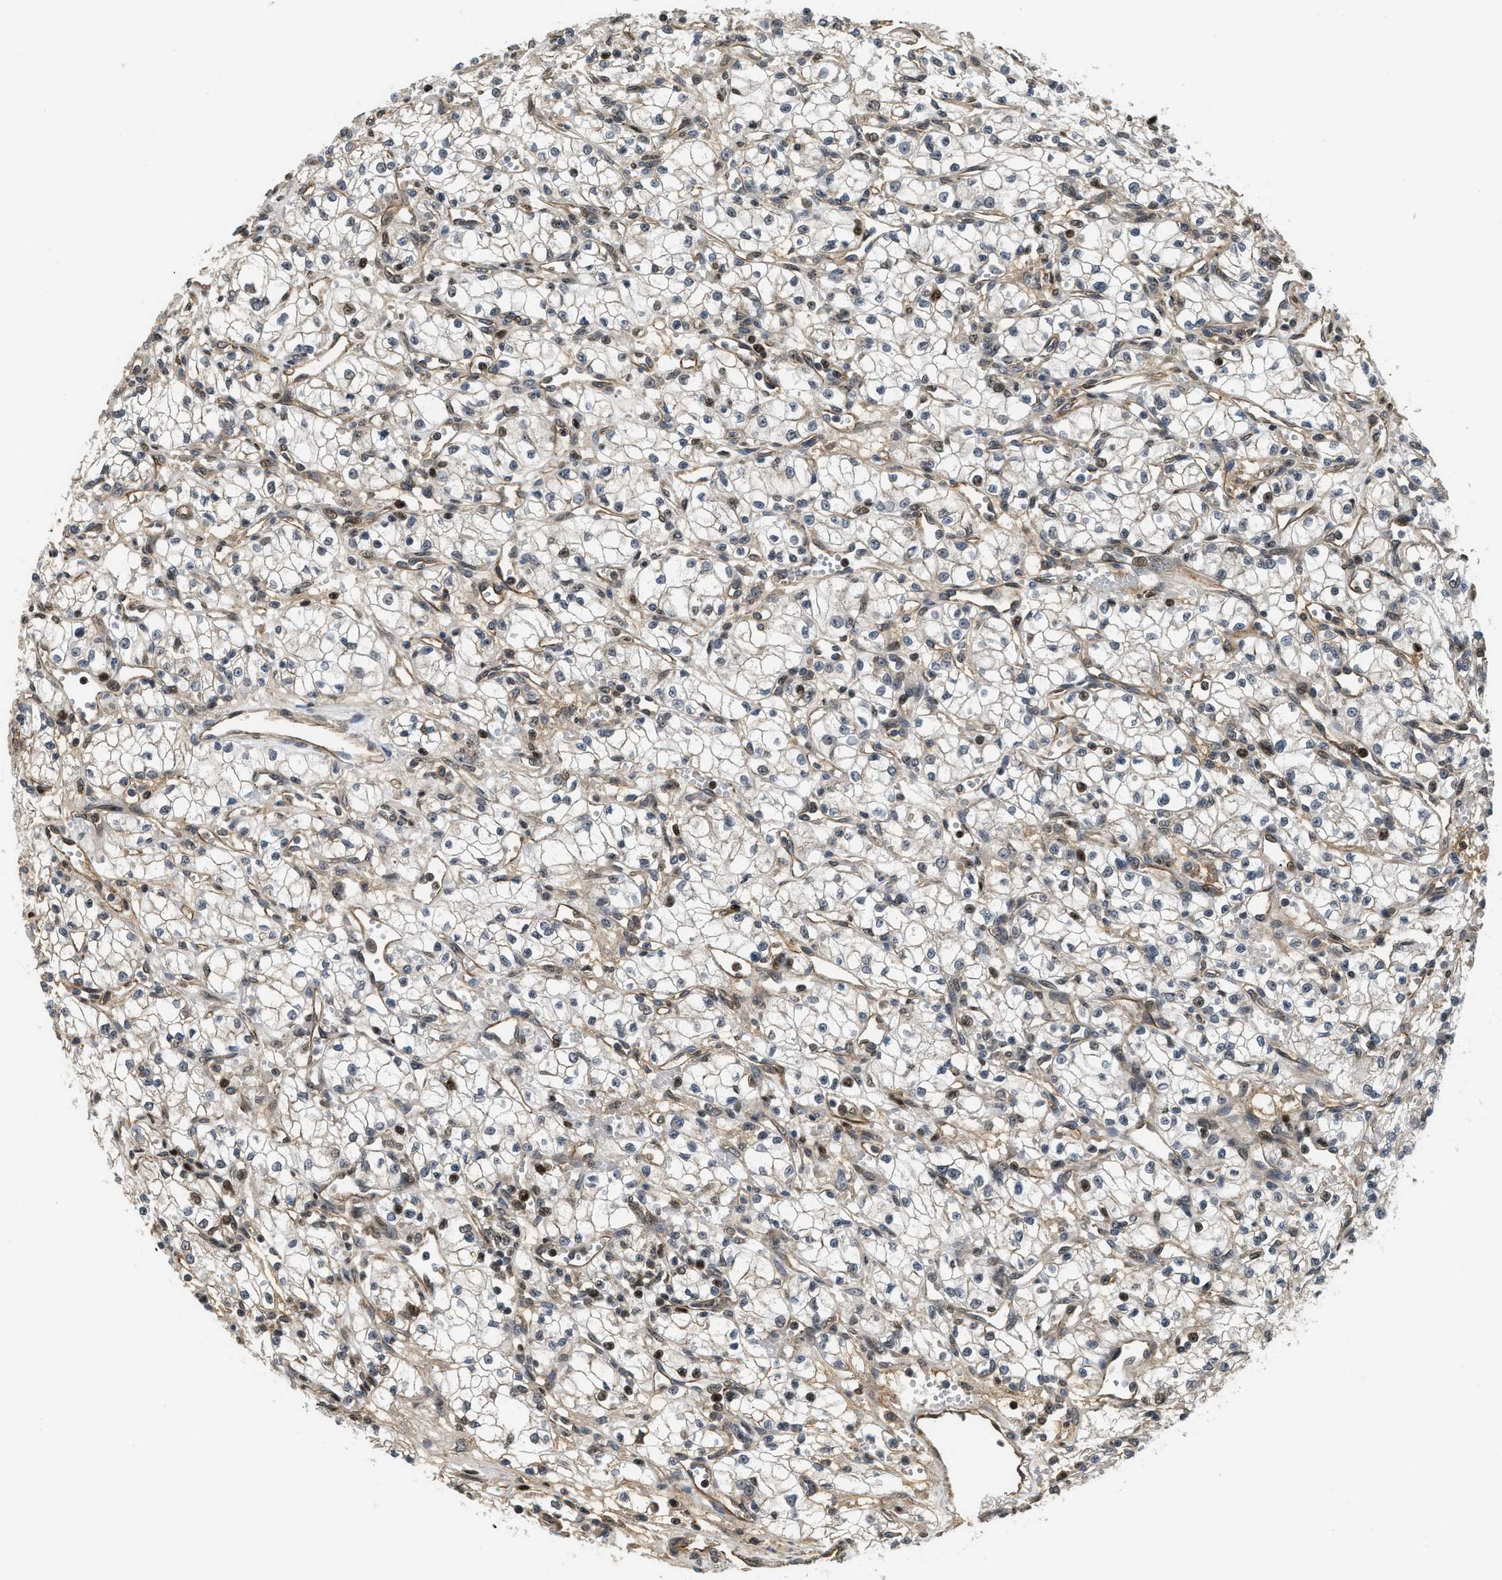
{"staining": {"intensity": "negative", "quantity": "none", "location": "none"}, "tissue": "renal cancer", "cell_type": "Tumor cells", "image_type": "cancer", "snomed": [{"axis": "morphology", "description": "Normal tissue, NOS"}, {"axis": "morphology", "description": "Adenocarcinoma, NOS"}, {"axis": "topography", "description": "Kidney"}], "caption": "Image shows no protein positivity in tumor cells of renal adenocarcinoma tissue.", "gene": "LTA4H", "patient": {"sex": "male", "age": 59}}